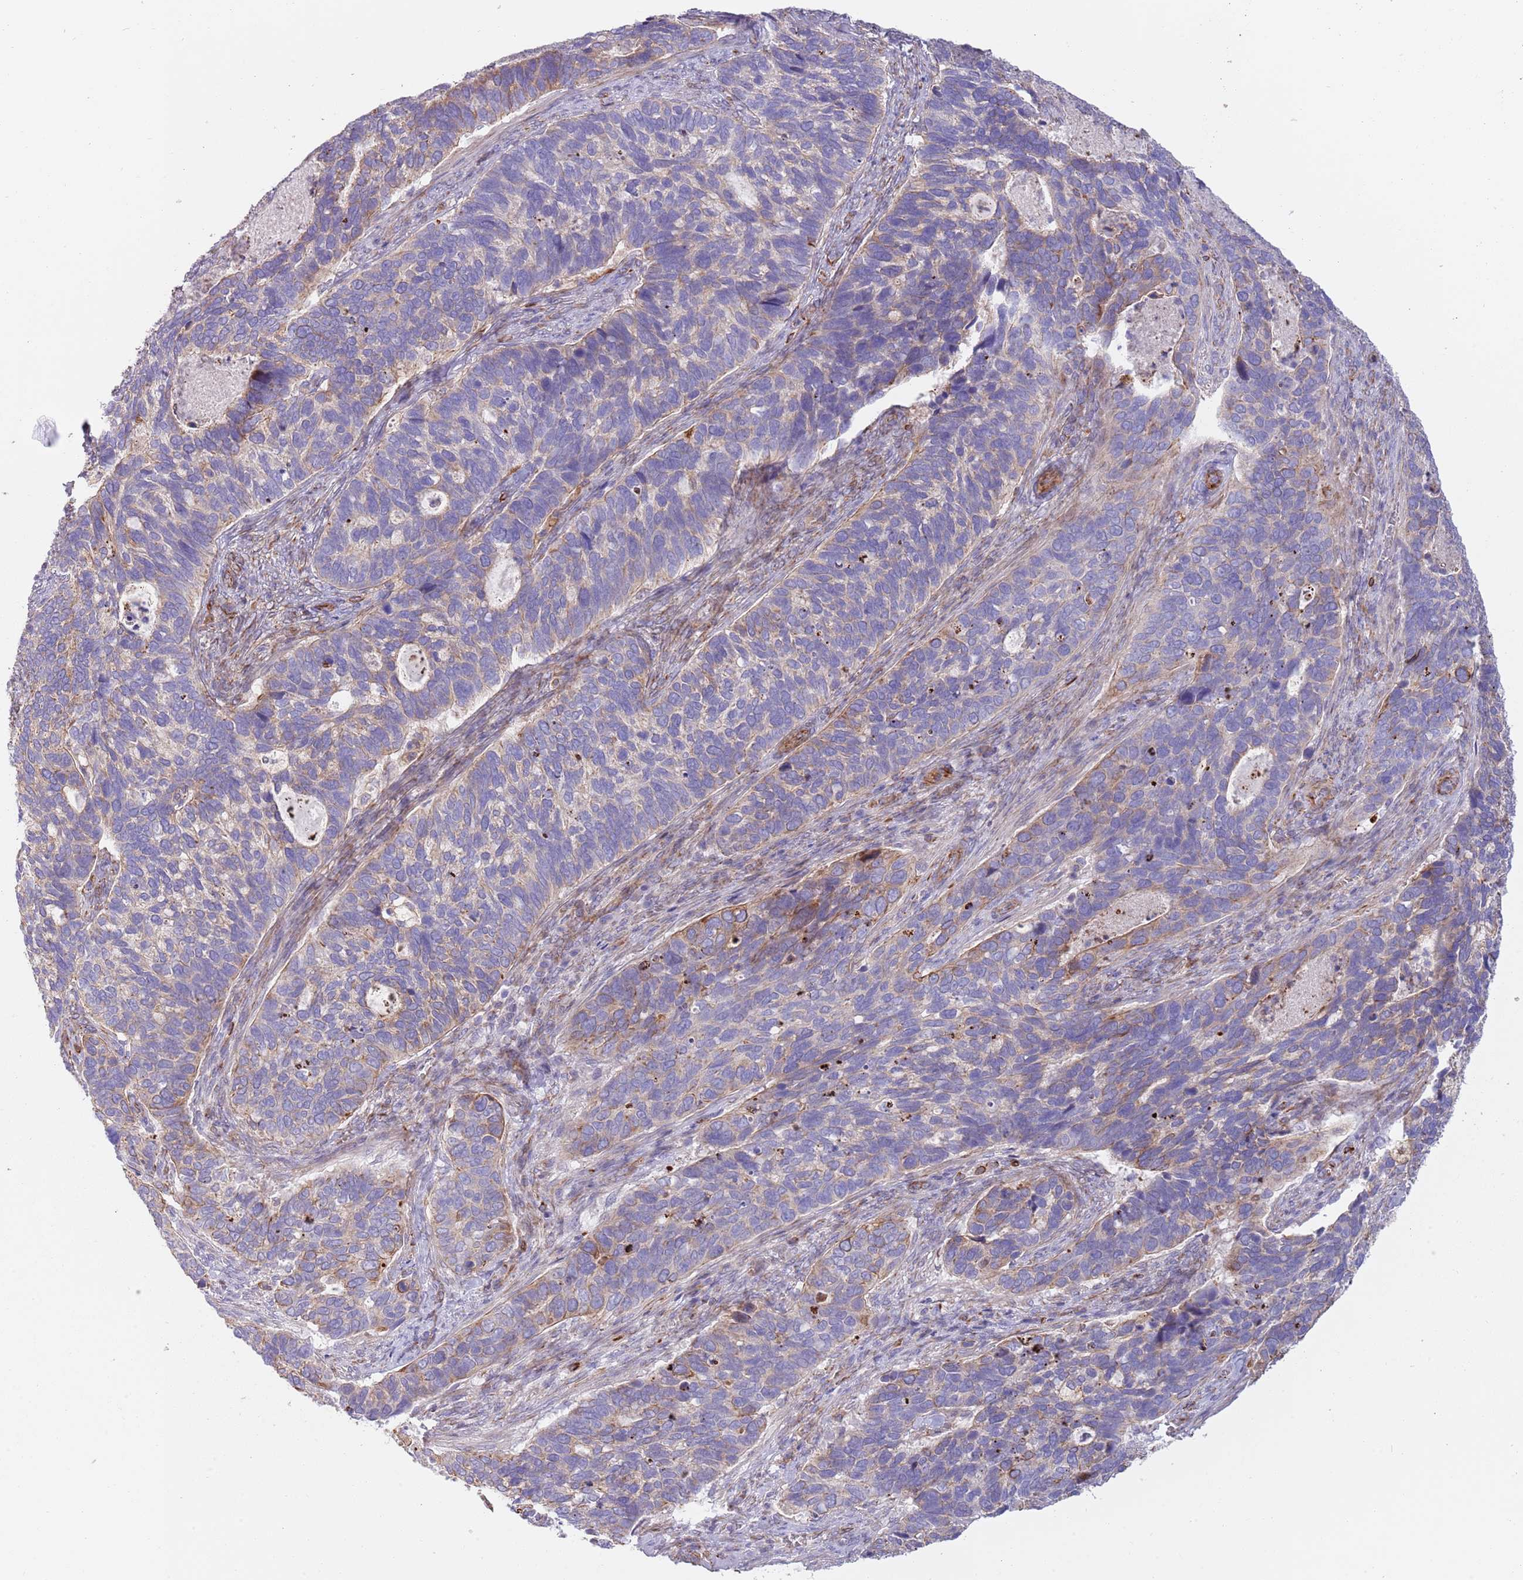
{"staining": {"intensity": "moderate", "quantity": "<25%", "location": "cytoplasmic/membranous"}, "tissue": "cervical cancer", "cell_type": "Tumor cells", "image_type": "cancer", "snomed": [{"axis": "morphology", "description": "Squamous cell carcinoma, NOS"}, {"axis": "topography", "description": "Cervix"}], "caption": "Tumor cells exhibit low levels of moderate cytoplasmic/membranous staining in about <25% of cells in cervical cancer.", "gene": "MOGAT1", "patient": {"sex": "female", "age": 38}}